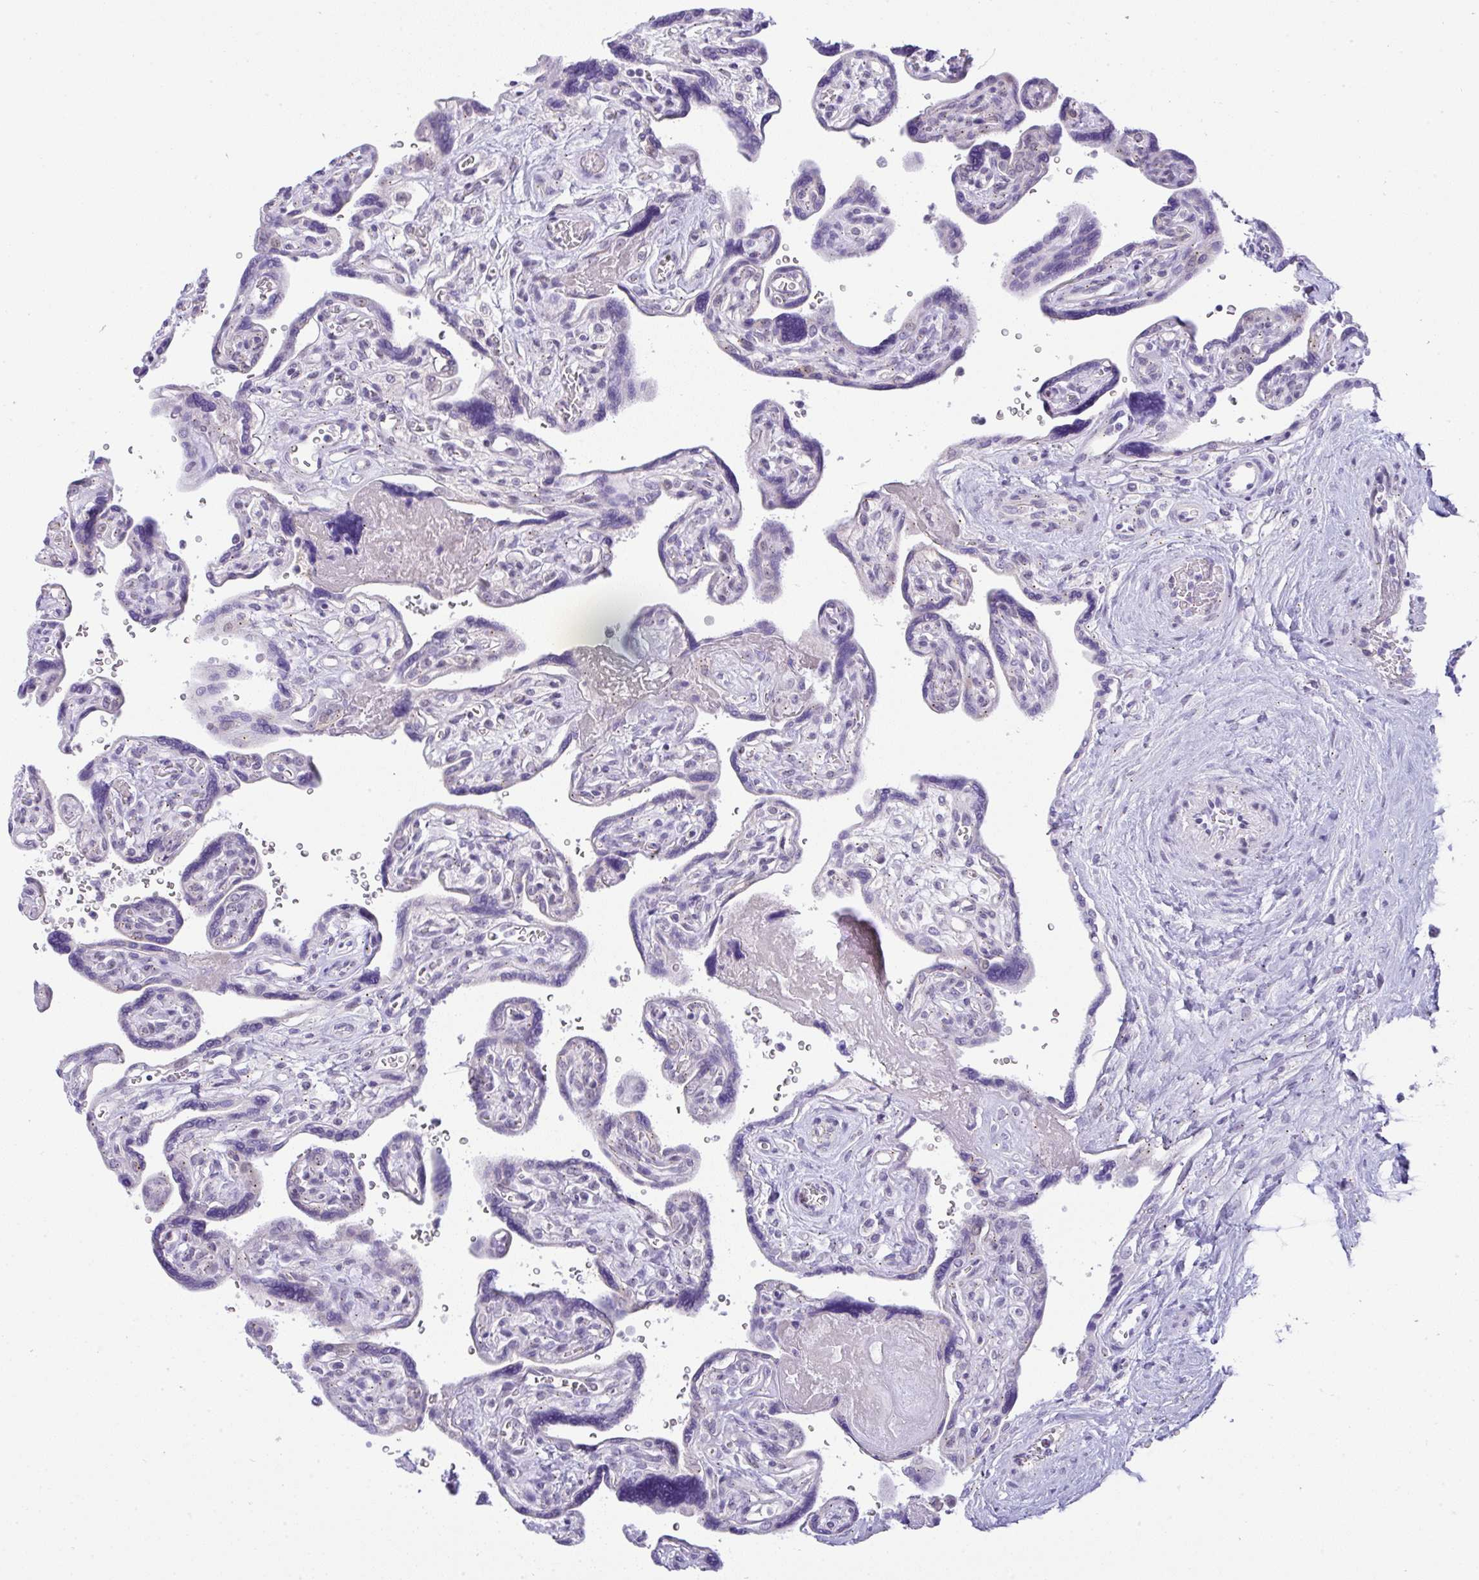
{"staining": {"intensity": "moderate", "quantity": "<25%", "location": "cytoplasmic/membranous"}, "tissue": "placenta", "cell_type": "Decidual cells", "image_type": "normal", "snomed": [{"axis": "morphology", "description": "Normal tissue, NOS"}, {"axis": "topography", "description": "Placenta"}], "caption": "High-magnification brightfield microscopy of benign placenta stained with DAB (3,3'-diaminobenzidine) (brown) and counterstained with hematoxylin (blue). decidual cells exhibit moderate cytoplasmic/membranous positivity is appreciated in about<25% of cells.", "gene": "FAM177A1", "patient": {"sex": "female", "age": 39}}